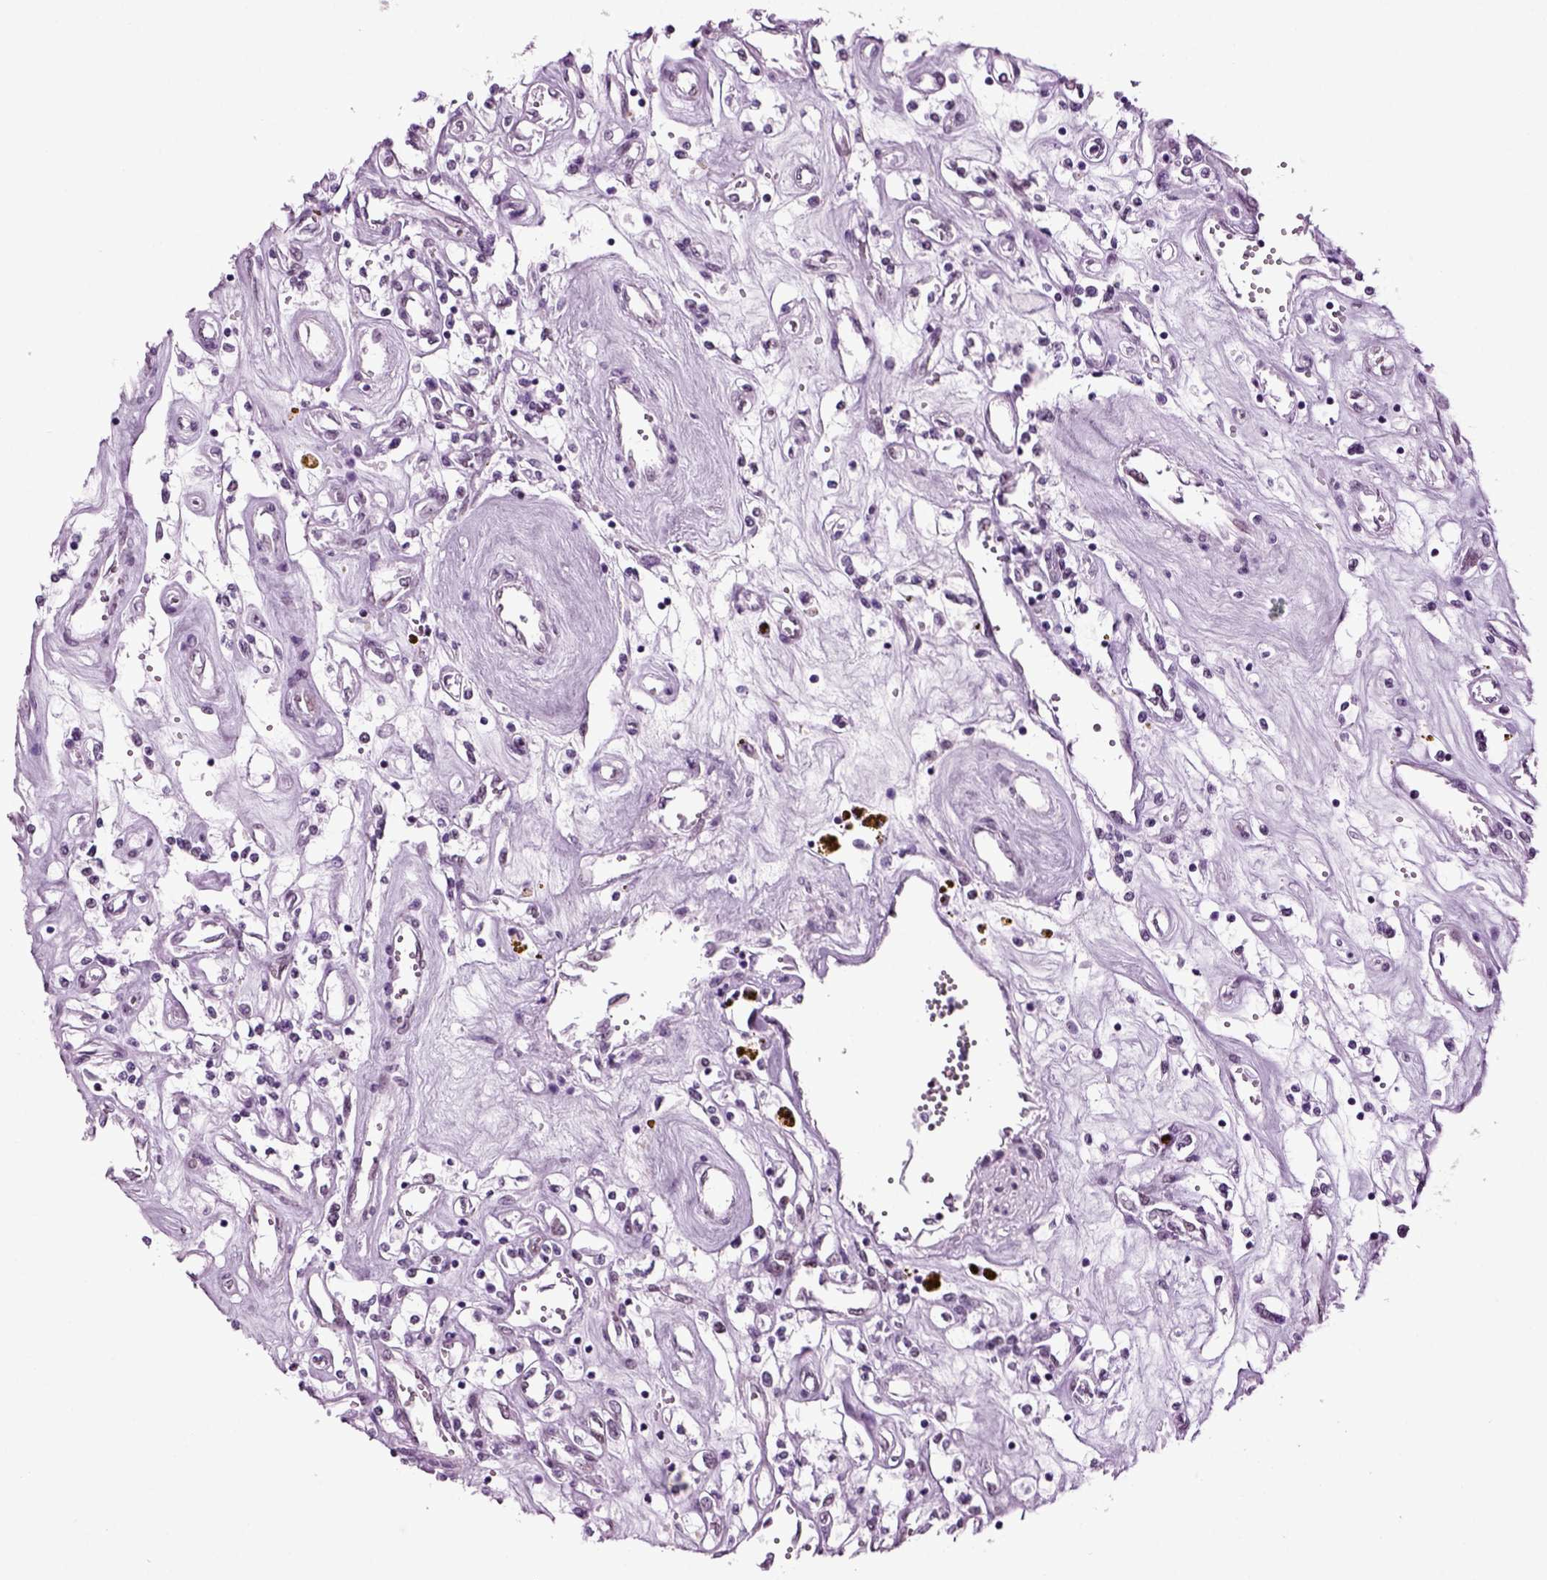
{"staining": {"intensity": "negative", "quantity": "none", "location": "none"}, "tissue": "renal cancer", "cell_type": "Tumor cells", "image_type": "cancer", "snomed": [{"axis": "morphology", "description": "Adenocarcinoma, NOS"}, {"axis": "topography", "description": "Kidney"}], "caption": "Immunohistochemistry (IHC) histopathology image of adenocarcinoma (renal) stained for a protein (brown), which displays no staining in tumor cells.", "gene": "RFX3", "patient": {"sex": "female", "age": 59}}